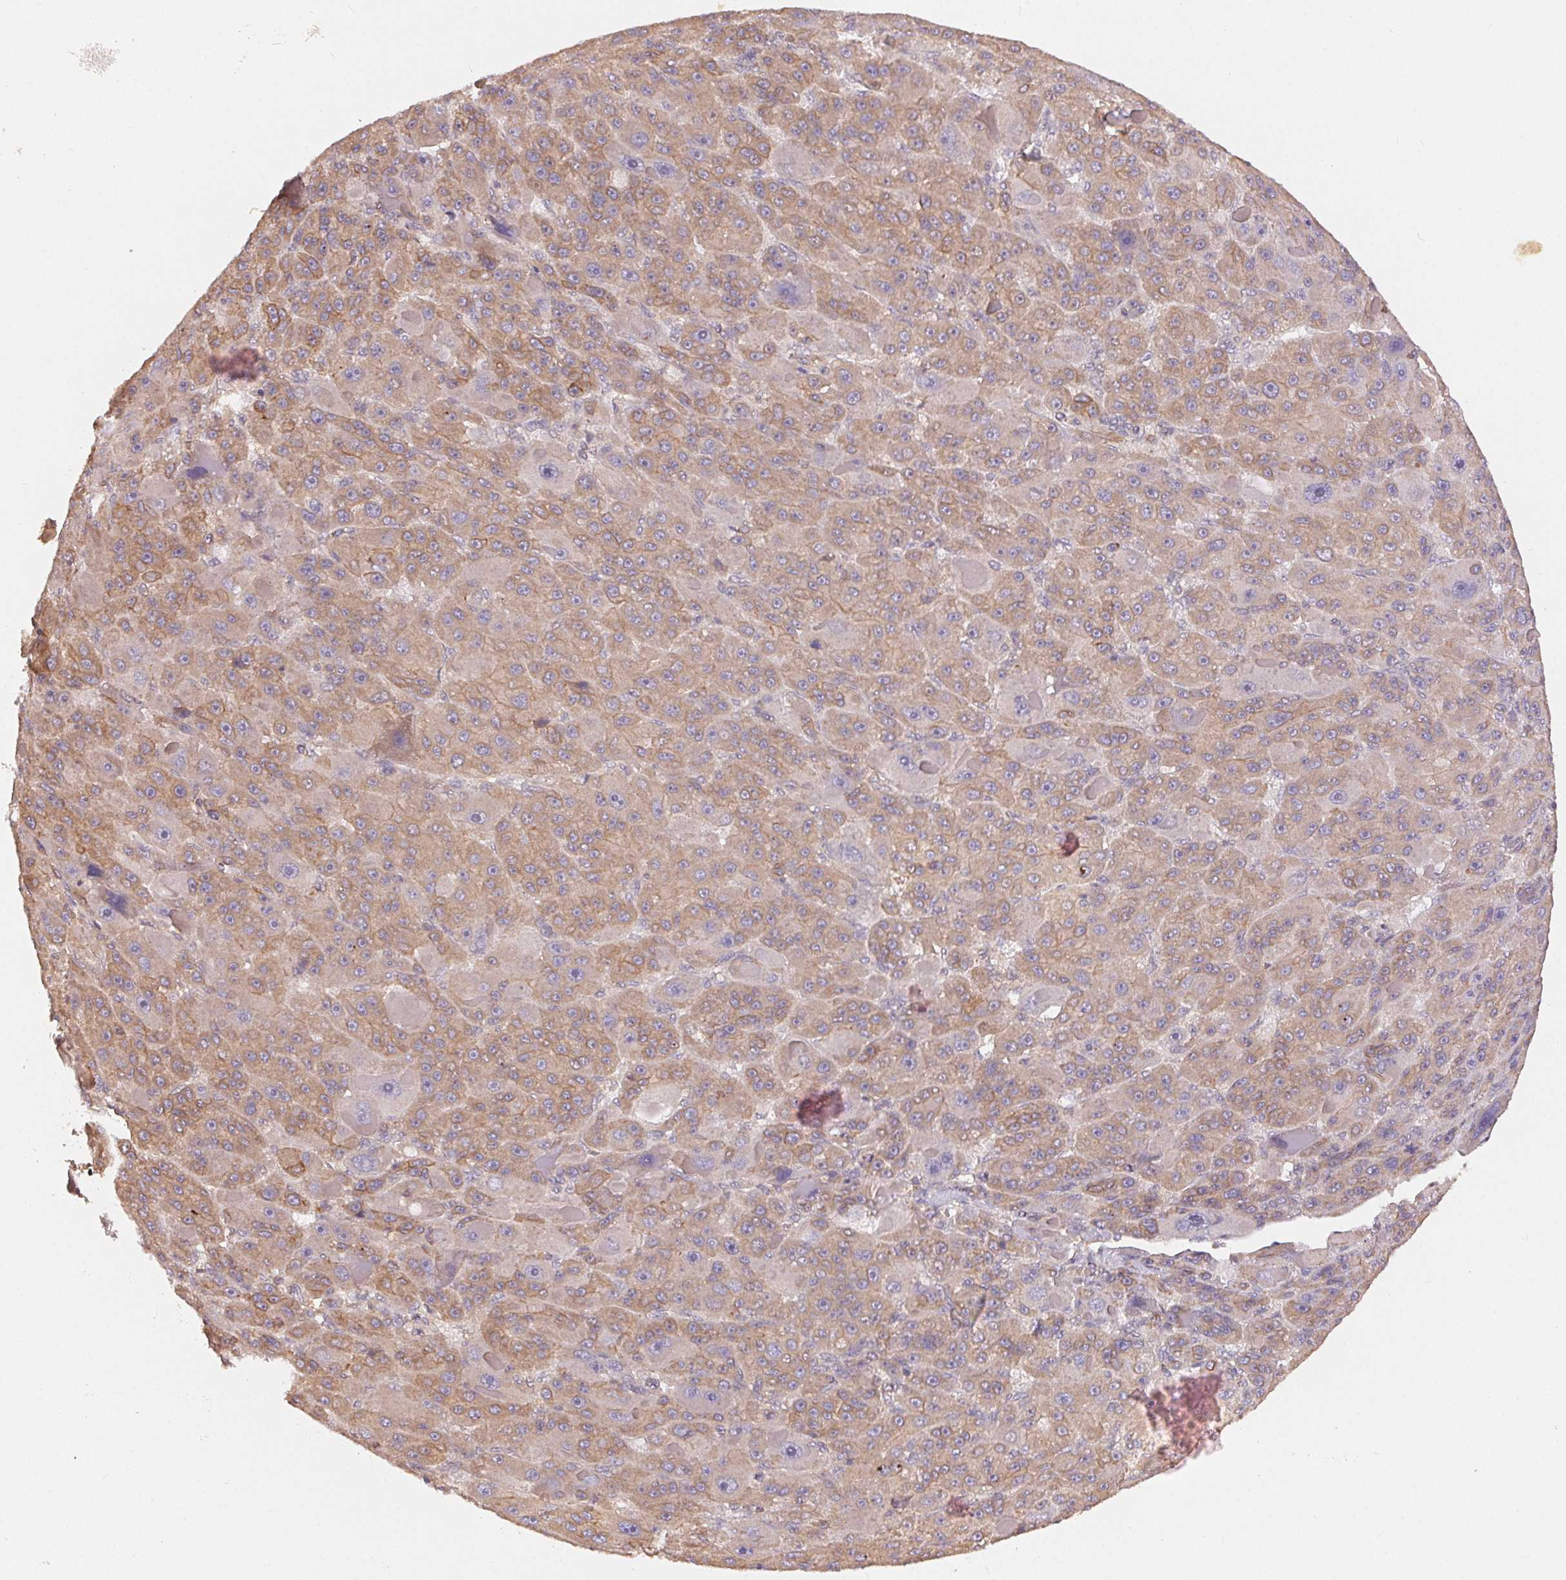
{"staining": {"intensity": "moderate", "quantity": ">75%", "location": "cytoplasmic/membranous"}, "tissue": "liver cancer", "cell_type": "Tumor cells", "image_type": "cancer", "snomed": [{"axis": "morphology", "description": "Carcinoma, Hepatocellular, NOS"}, {"axis": "topography", "description": "Liver"}], "caption": "IHC of human hepatocellular carcinoma (liver) exhibits medium levels of moderate cytoplasmic/membranous positivity in about >75% of tumor cells.", "gene": "MAPKAPK2", "patient": {"sex": "male", "age": 76}}